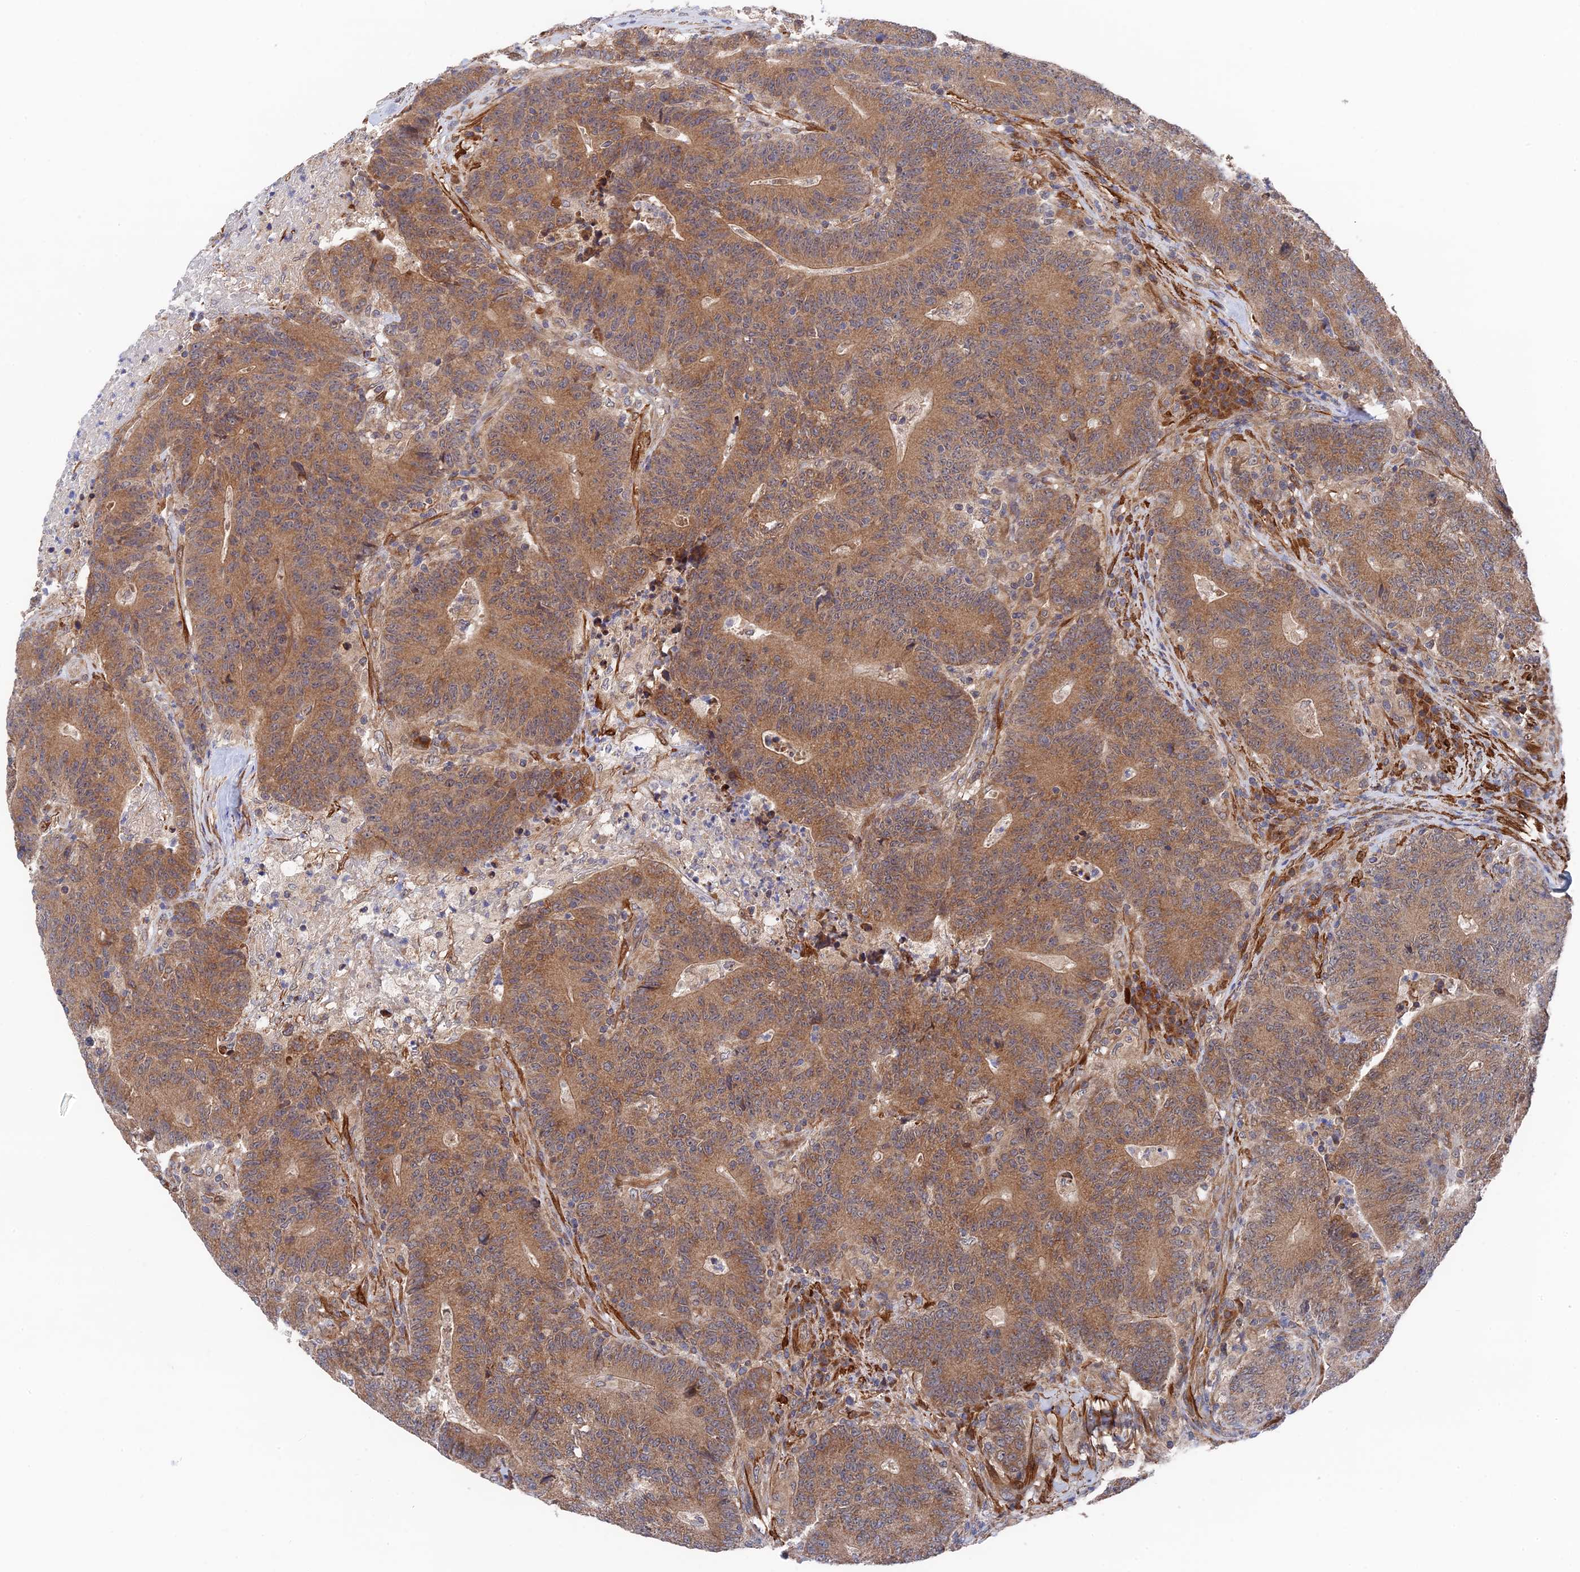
{"staining": {"intensity": "moderate", "quantity": ">75%", "location": "cytoplasmic/membranous"}, "tissue": "colorectal cancer", "cell_type": "Tumor cells", "image_type": "cancer", "snomed": [{"axis": "morphology", "description": "Adenocarcinoma, NOS"}, {"axis": "topography", "description": "Colon"}], "caption": "Adenocarcinoma (colorectal) was stained to show a protein in brown. There is medium levels of moderate cytoplasmic/membranous staining in approximately >75% of tumor cells.", "gene": "ZNF320", "patient": {"sex": "female", "age": 75}}